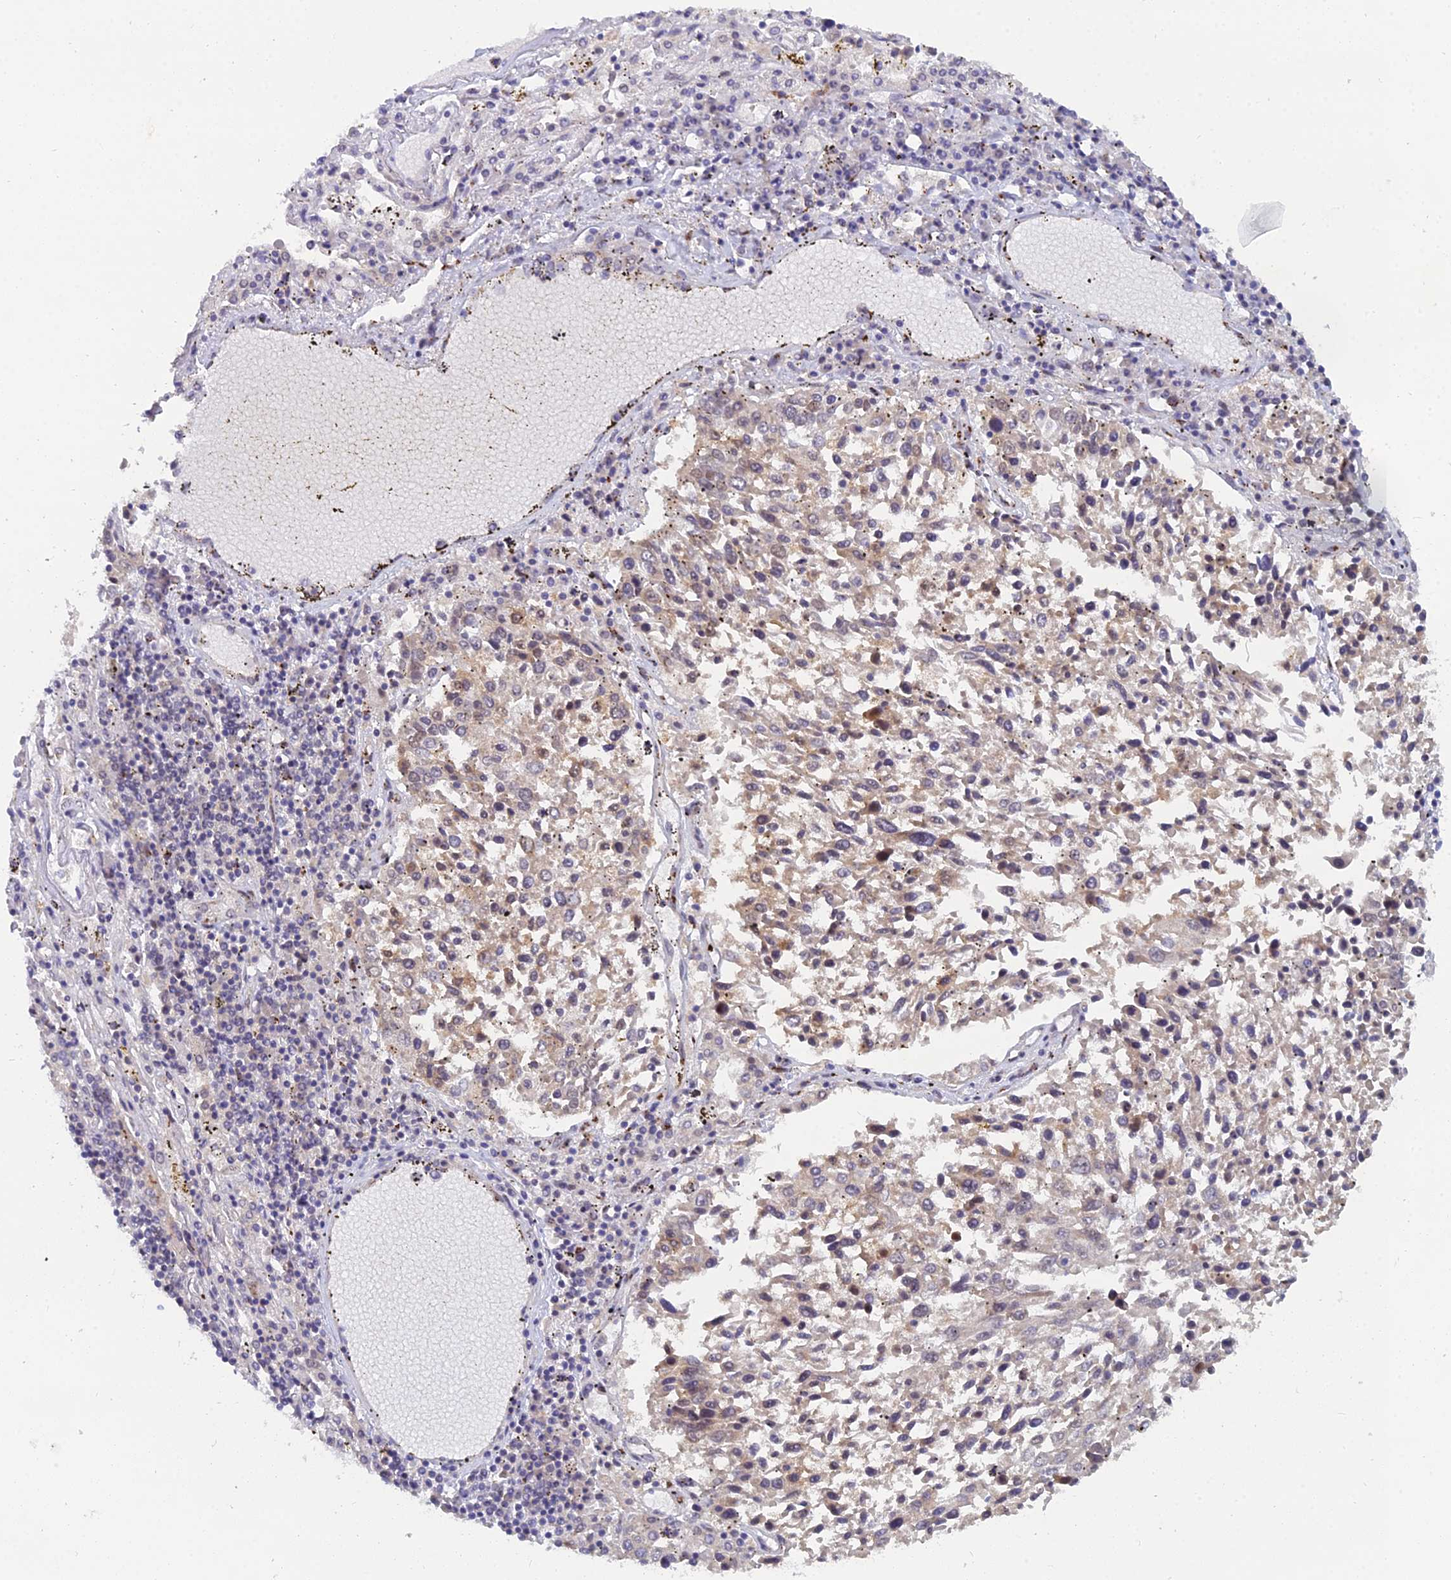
{"staining": {"intensity": "weak", "quantity": ">75%", "location": "cytoplasmic/membranous,nuclear"}, "tissue": "lung cancer", "cell_type": "Tumor cells", "image_type": "cancer", "snomed": [{"axis": "morphology", "description": "Squamous cell carcinoma, NOS"}, {"axis": "topography", "description": "Lung"}], "caption": "Protein expression by immunohistochemistry demonstrates weak cytoplasmic/membranous and nuclear staining in approximately >75% of tumor cells in lung cancer. (brown staining indicates protein expression, while blue staining denotes nuclei).", "gene": "THOC3", "patient": {"sex": "male", "age": 65}}